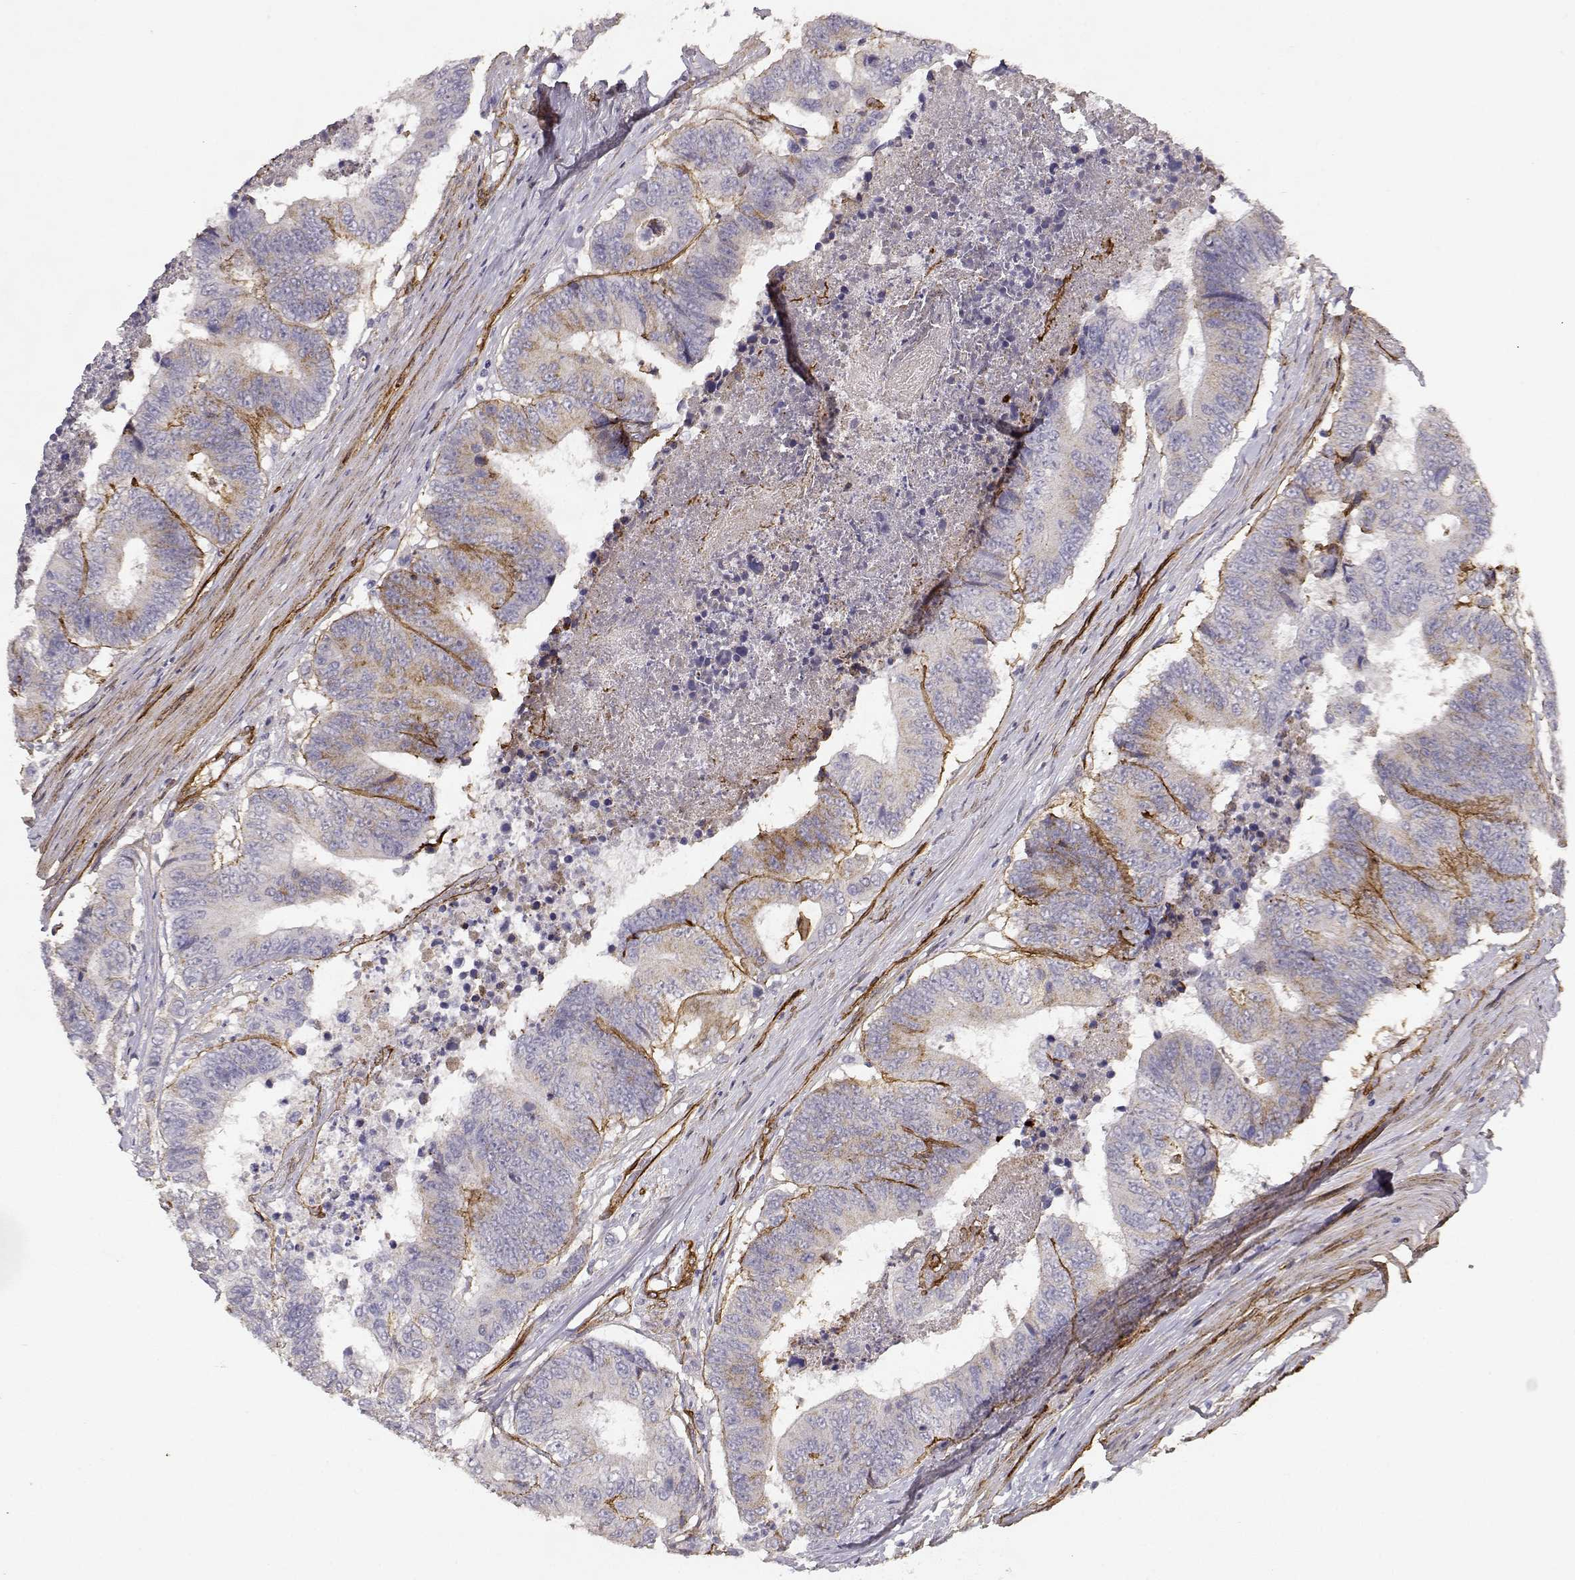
{"staining": {"intensity": "negative", "quantity": "none", "location": "none"}, "tissue": "colorectal cancer", "cell_type": "Tumor cells", "image_type": "cancer", "snomed": [{"axis": "morphology", "description": "Adenocarcinoma, NOS"}, {"axis": "topography", "description": "Colon"}], "caption": "IHC micrograph of neoplastic tissue: human colorectal cancer (adenocarcinoma) stained with DAB (3,3'-diaminobenzidine) demonstrates no significant protein staining in tumor cells.", "gene": "LAMC1", "patient": {"sex": "female", "age": 48}}